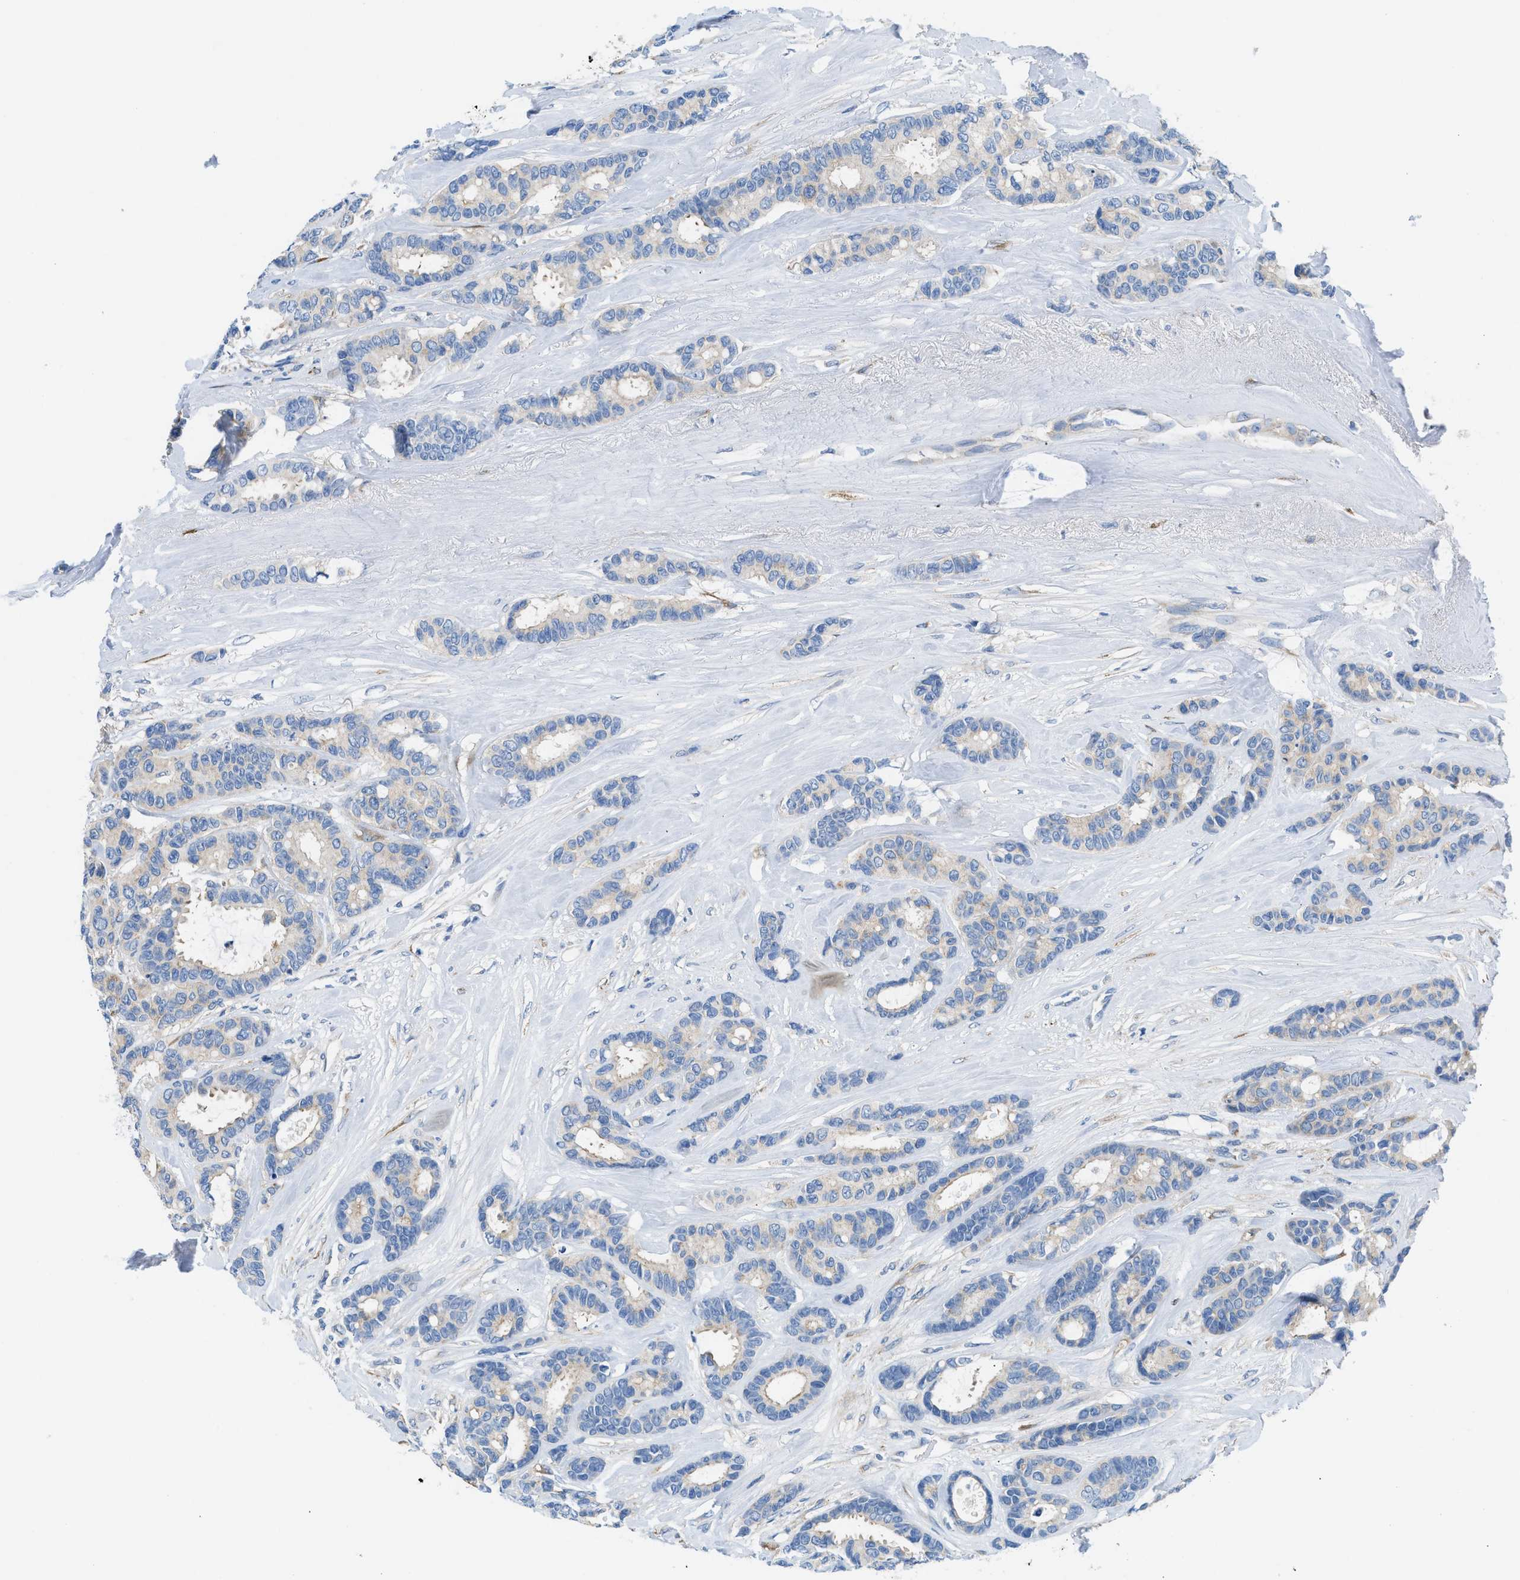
{"staining": {"intensity": "weak", "quantity": "<25%", "location": "cytoplasmic/membranous"}, "tissue": "breast cancer", "cell_type": "Tumor cells", "image_type": "cancer", "snomed": [{"axis": "morphology", "description": "Duct carcinoma"}, {"axis": "topography", "description": "Breast"}], "caption": "Immunohistochemical staining of breast cancer (intraductal carcinoma) demonstrates no significant positivity in tumor cells. (Immunohistochemistry (ihc), brightfield microscopy, high magnification).", "gene": "BNC2", "patient": {"sex": "female", "age": 87}}